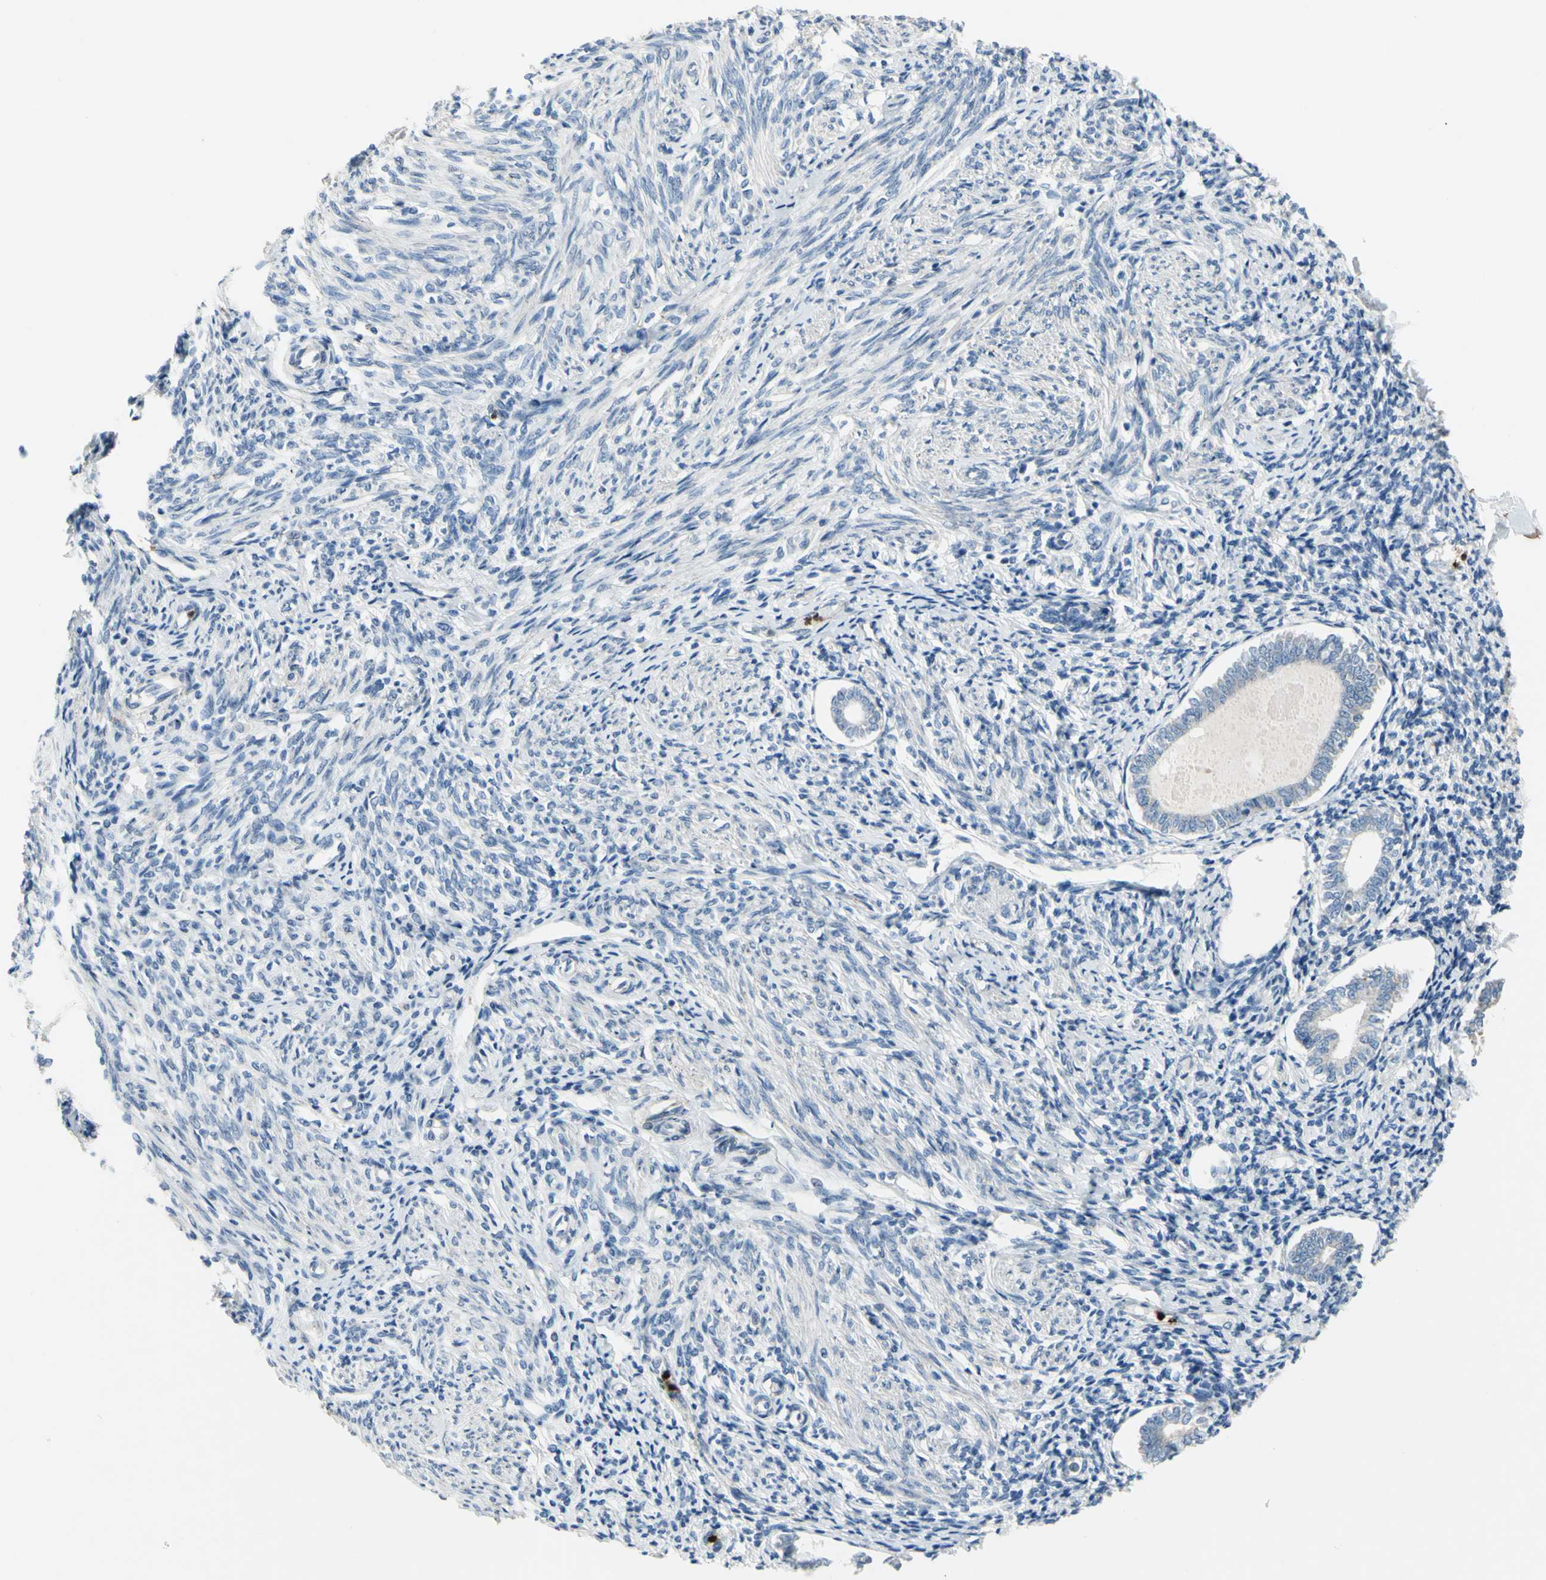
{"staining": {"intensity": "weak", "quantity": ">75%", "location": "cytoplasmic/membranous"}, "tissue": "endometrium", "cell_type": "Cells in endometrial stroma", "image_type": "normal", "snomed": [{"axis": "morphology", "description": "Normal tissue, NOS"}, {"axis": "topography", "description": "Endometrium"}], "caption": "IHC (DAB) staining of normal endometrium shows weak cytoplasmic/membranous protein expression in approximately >75% of cells in endometrial stroma. The protein is stained brown, and the nuclei are stained in blue (DAB (3,3'-diaminobenzidine) IHC with brightfield microscopy, high magnification).", "gene": "GRAMD2B", "patient": {"sex": "female", "age": 71}}